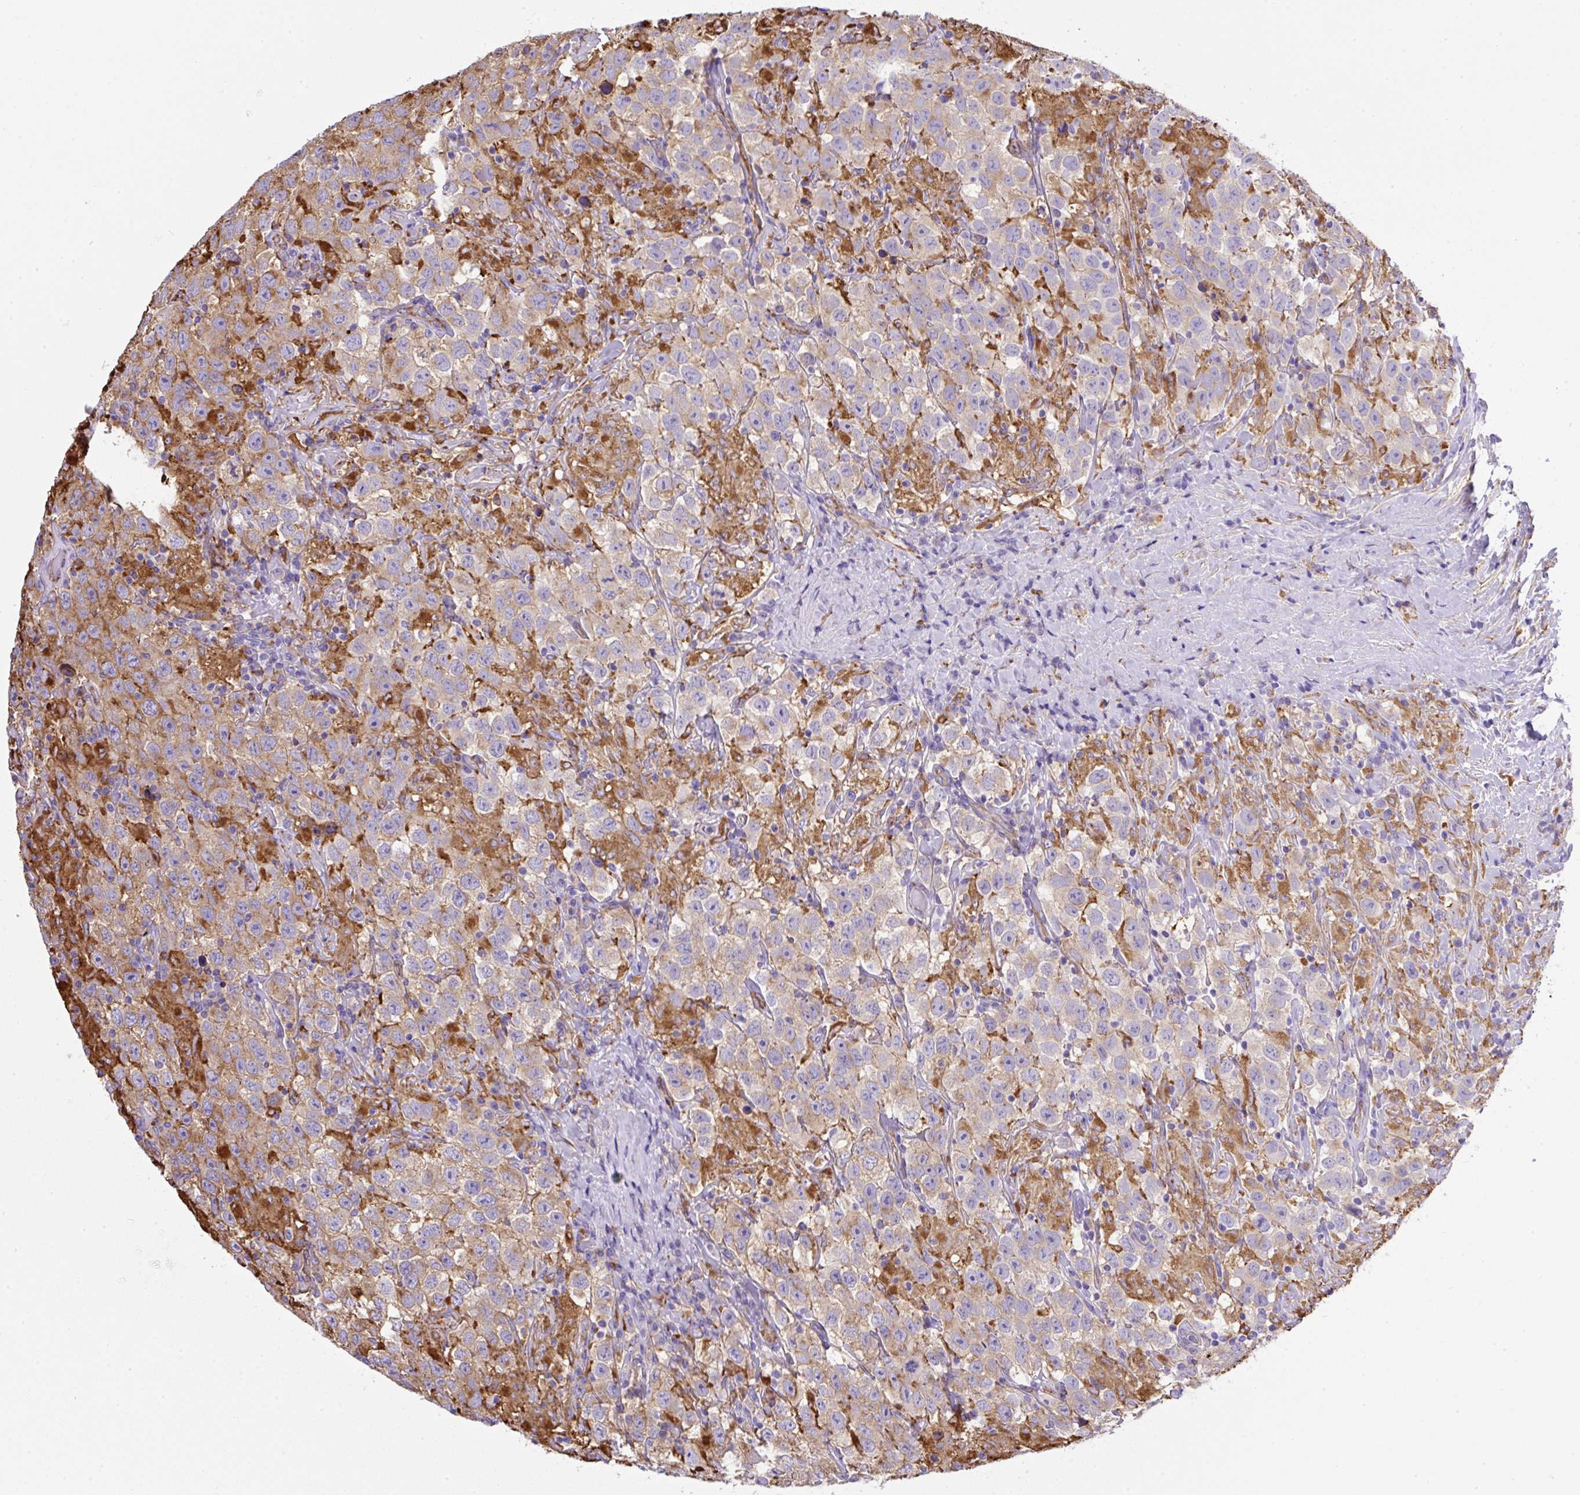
{"staining": {"intensity": "weak", "quantity": "<25%", "location": "cytoplasmic/membranous"}, "tissue": "testis cancer", "cell_type": "Tumor cells", "image_type": "cancer", "snomed": [{"axis": "morphology", "description": "Seminoma, NOS"}, {"axis": "topography", "description": "Testis"}], "caption": "Immunohistochemistry of testis cancer (seminoma) shows no positivity in tumor cells.", "gene": "MAGEB5", "patient": {"sex": "male", "age": 41}}